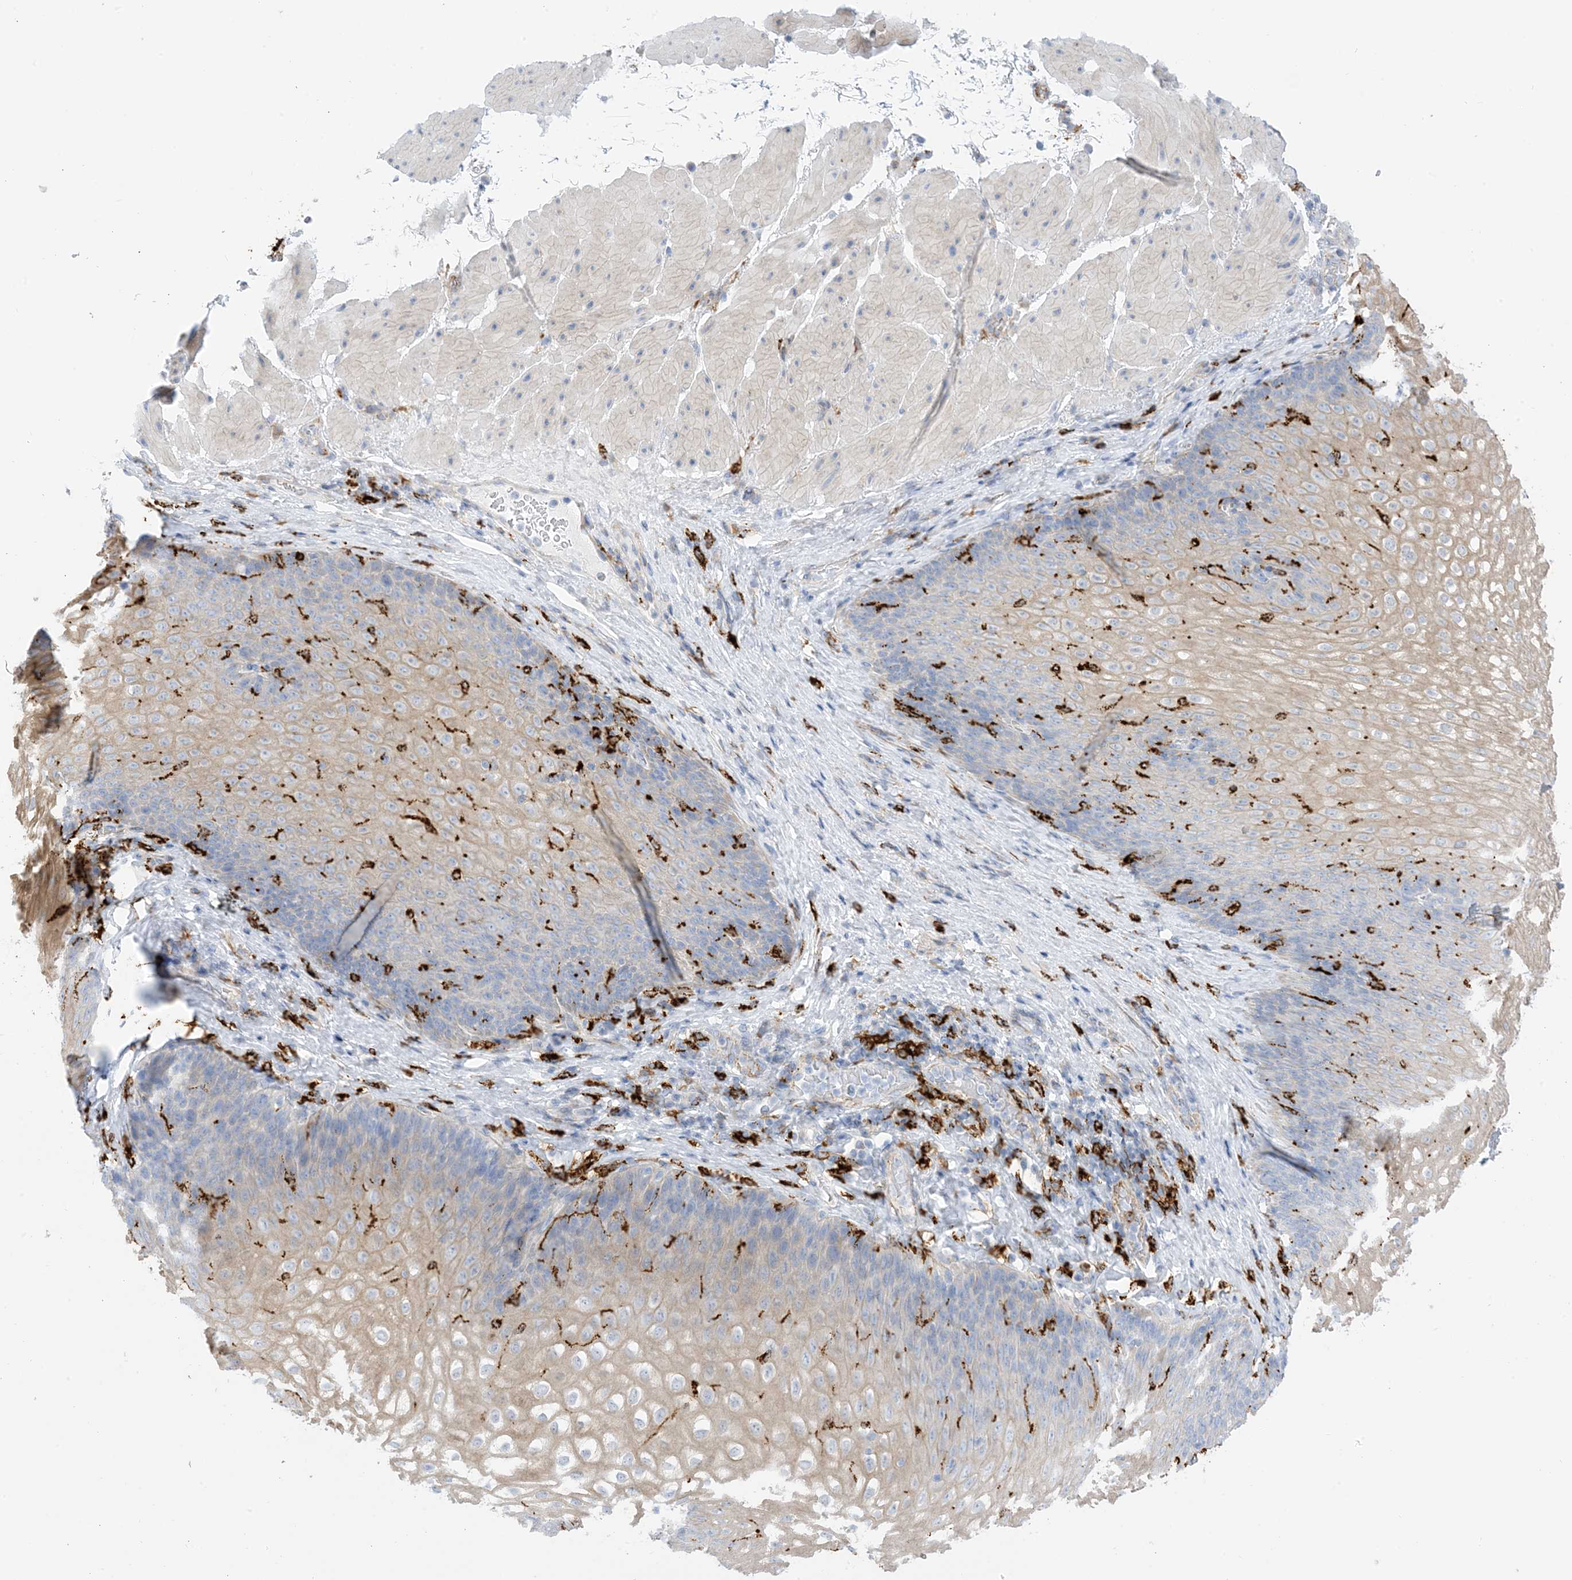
{"staining": {"intensity": "weak", "quantity": "25%-75%", "location": "cytoplasmic/membranous"}, "tissue": "esophagus", "cell_type": "Squamous epithelial cells", "image_type": "normal", "snomed": [{"axis": "morphology", "description": "Normal tissue, NOS"}, {"axis": "topography", "description": "Esophagus"}], "caption": "This histopathology image exhibits immunohistochemistry (IHC) staining of normal esophagus, with low weak cytoplasmic/membranous positivity in about 25%-75% of squamous epithelial cells.", "gene": "DPH3", "patient": {"sex": "female", "age": 66}}